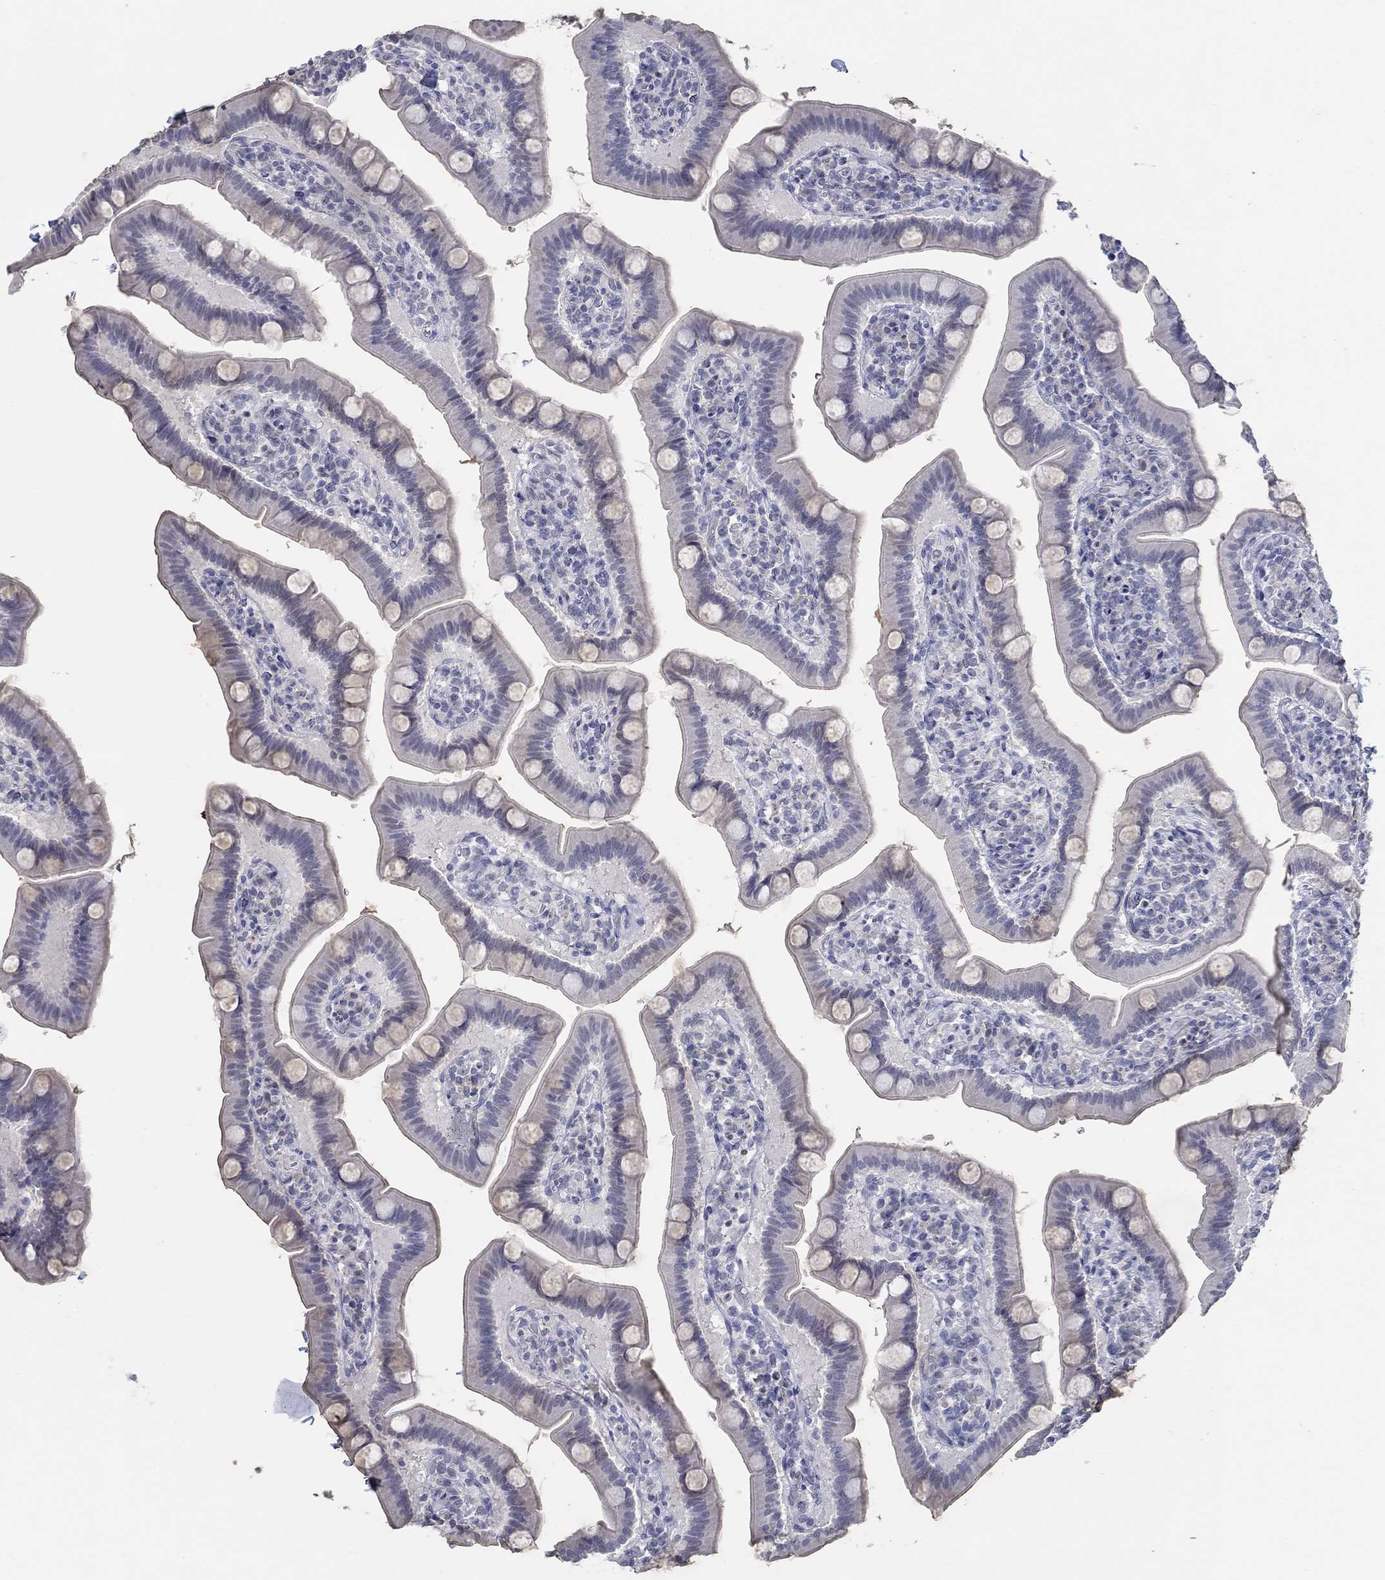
{"staining": {"intensity": "negative", "quantity": "none", "location": "none"}, "tissue": "small intestine", "cell_type": "Glandular cells", "image_type": "normal", "snomed": [{"axis": "morphology", "description": "Normal tissue, NOS"}, {"axis": "topography", "description": "Small intestine"}], "caption": "Immunohistochemistry (IHC) micrograph of benign small intestine: small intestine stained with DAB exhibits no significant protein positivity in glandular cells.", "gene": "NUP155", "patient": {"sex": "male", "age": 66}}